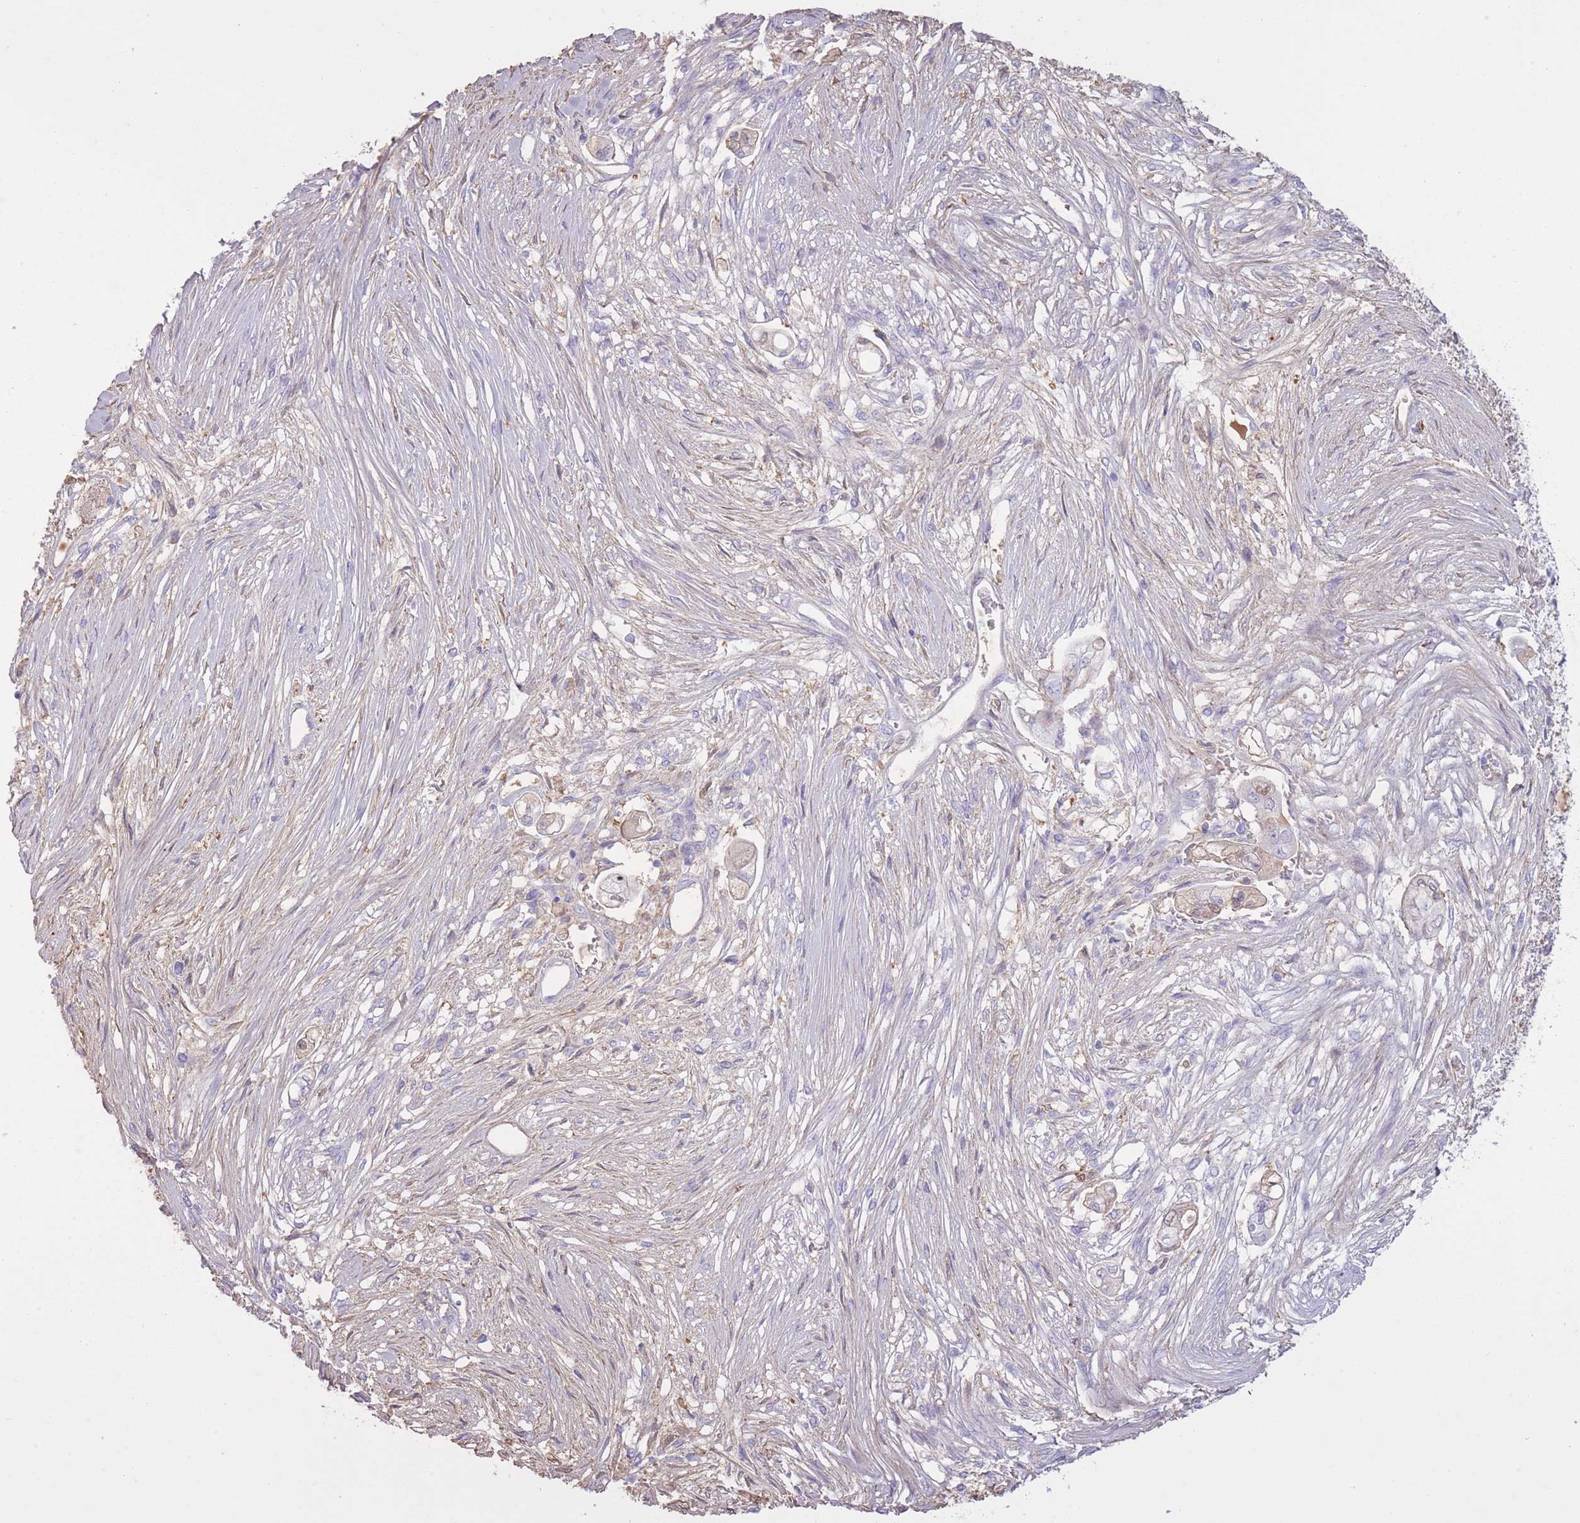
{"staining": {"intensity": "negative", "quantity": "none", "location": "none"}, "tissue": "pancreatic cancer", "cell_type": "Tumor cells", "image_type": "cancer", "snomed": [{"axis": "morphology", "description": "Adenocarcinoma, NOS"}, {"axis": "topography", "description": "Pancreas"}], "caption": "A photomicrograph of pancreatic adenocarcinoma stained for a protein reveals no brown staining in tumor cells. (IHC, brightfield microscopy, high magnification).", "gene": "AP3S2", "patient": {"sex": "female", "age": 69}}